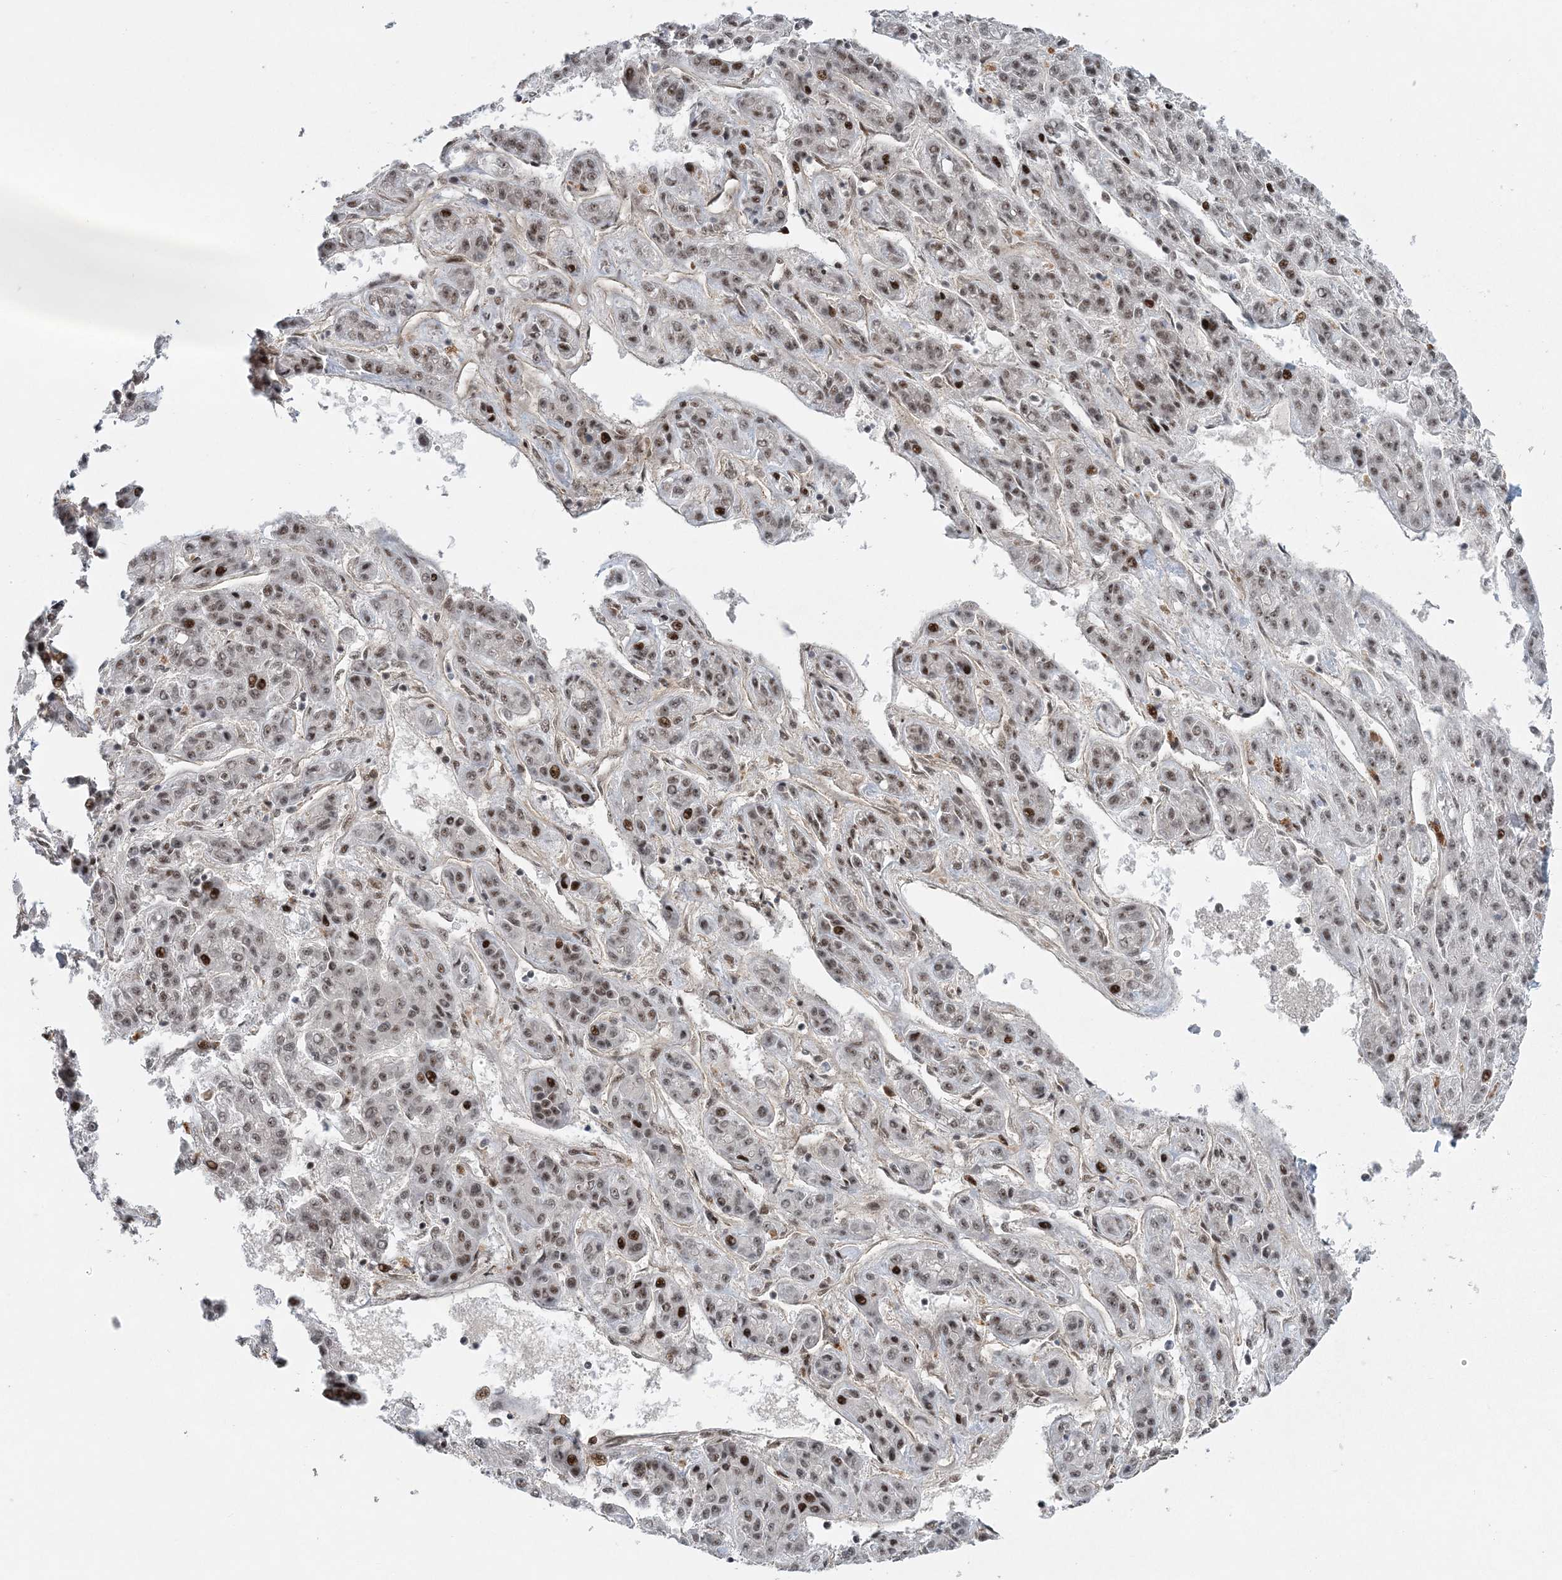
{"staining": {"intensity": "moderate", "quantity": "25%-75%", "location": "nuclear"}, "tissue": "liver cancer", "cell_type": "Tumor cells", "image_type": "cancer", "snomed": [{"axis": "morphology", "description": "Carcinoma, Hepatocellular, NOS"}, {"axis": "topography", "description": "Liver"}], "caption": "Human hepatocellular carcinoma (liver) stained for a protein (brown) shows moderate nuclear positive positivity in about 25%-75% of tumor cells.", "gene": "CWC22", "patient": {"sex": "male", "age": 70}}